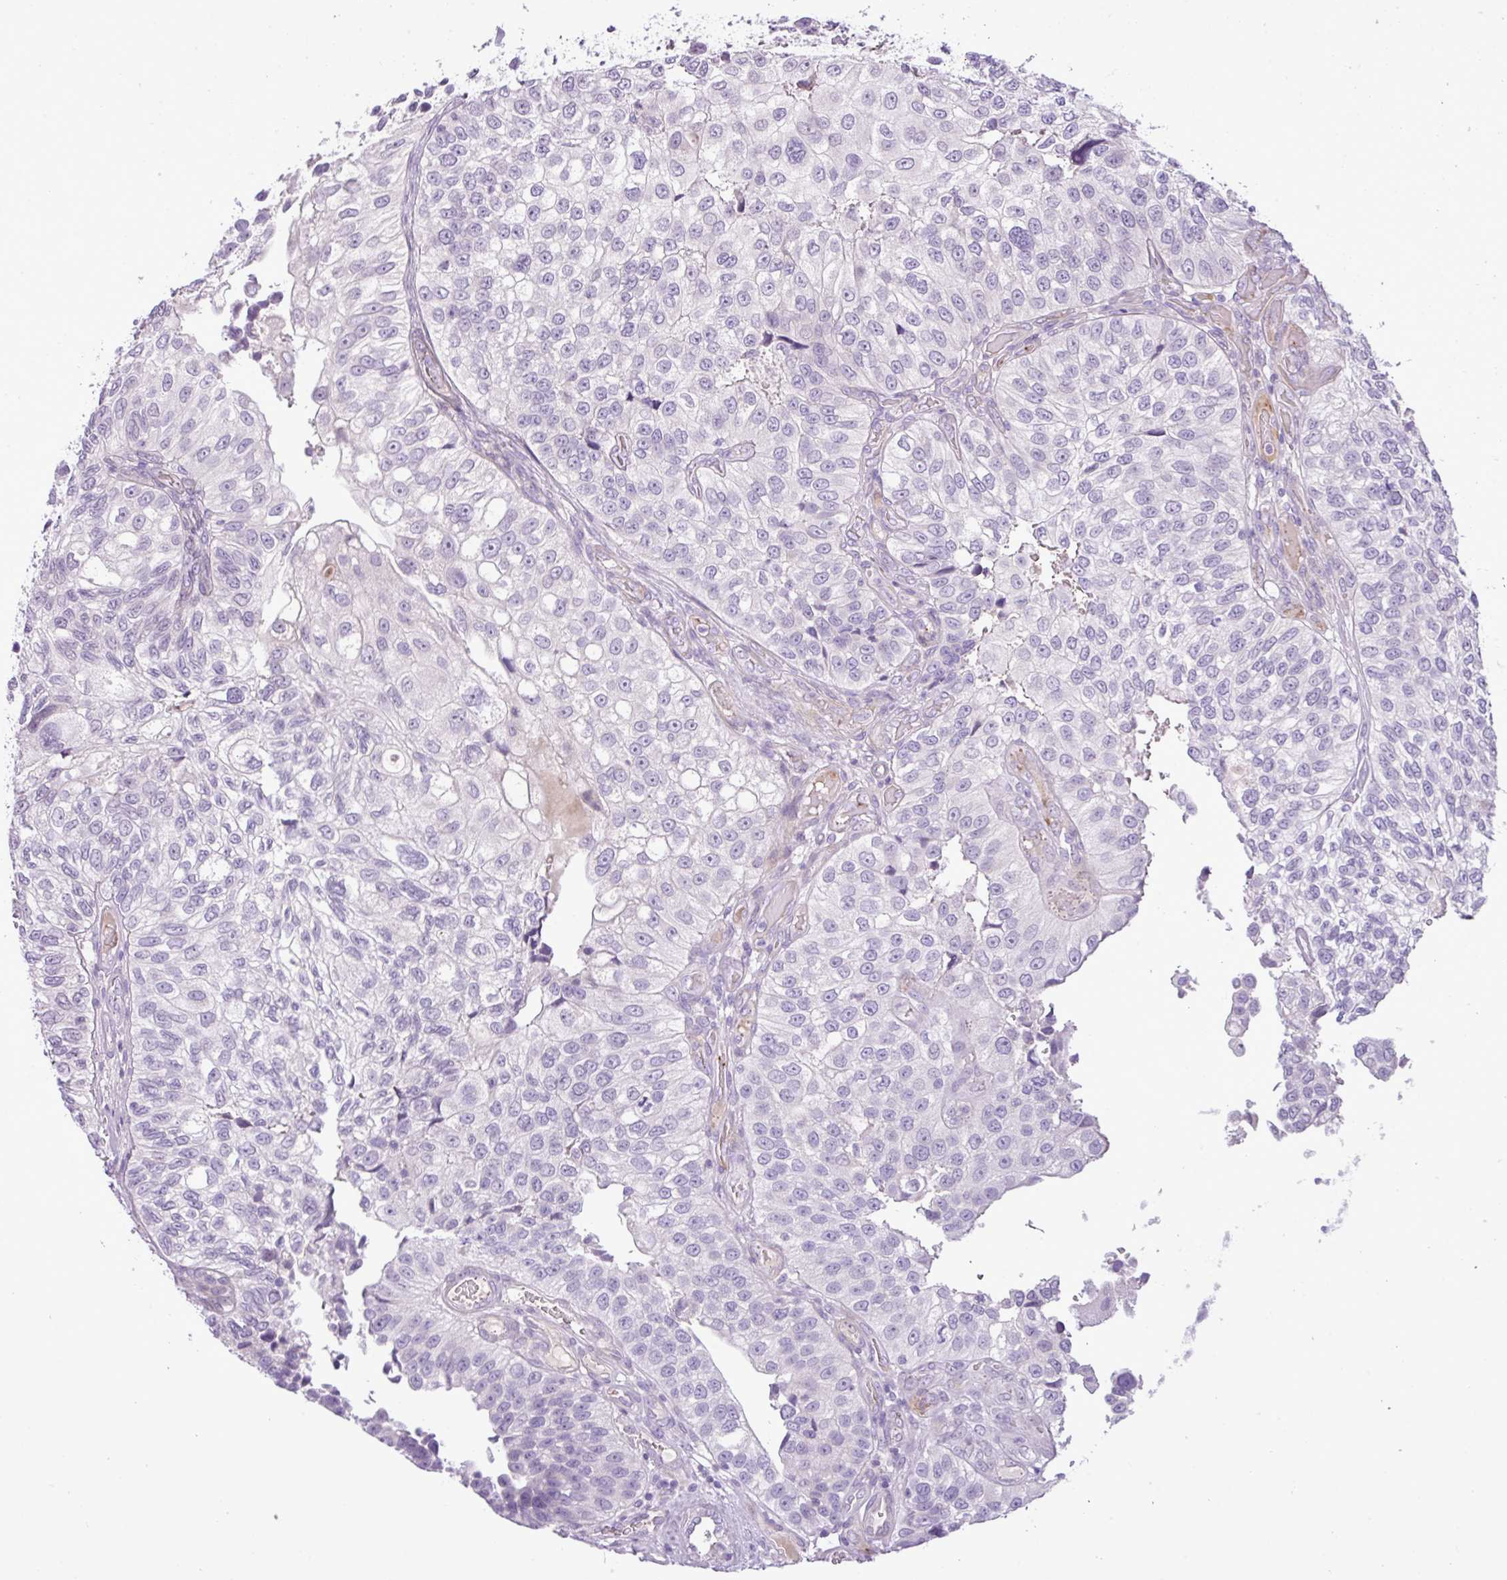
{"staining": {"intensity": "negative", "quantity": "none", "location": "none"}, "tissue": "urothelial cancer", "cell_type": "Tumor cells", "image_type": "cancer", "snomed": [{"axis": "morphology", "description": "Urothelial carcinoma, NOS"}, {"axis": "topography", "description": "Urinary bladder"}], "caption": "Tumor cells are negative for brown protein staining in transitional cell carcinoma. Nuclei are stained in blue.", "gene": "DNAJB13", "patient": {"sex": "male", "age": 87}}